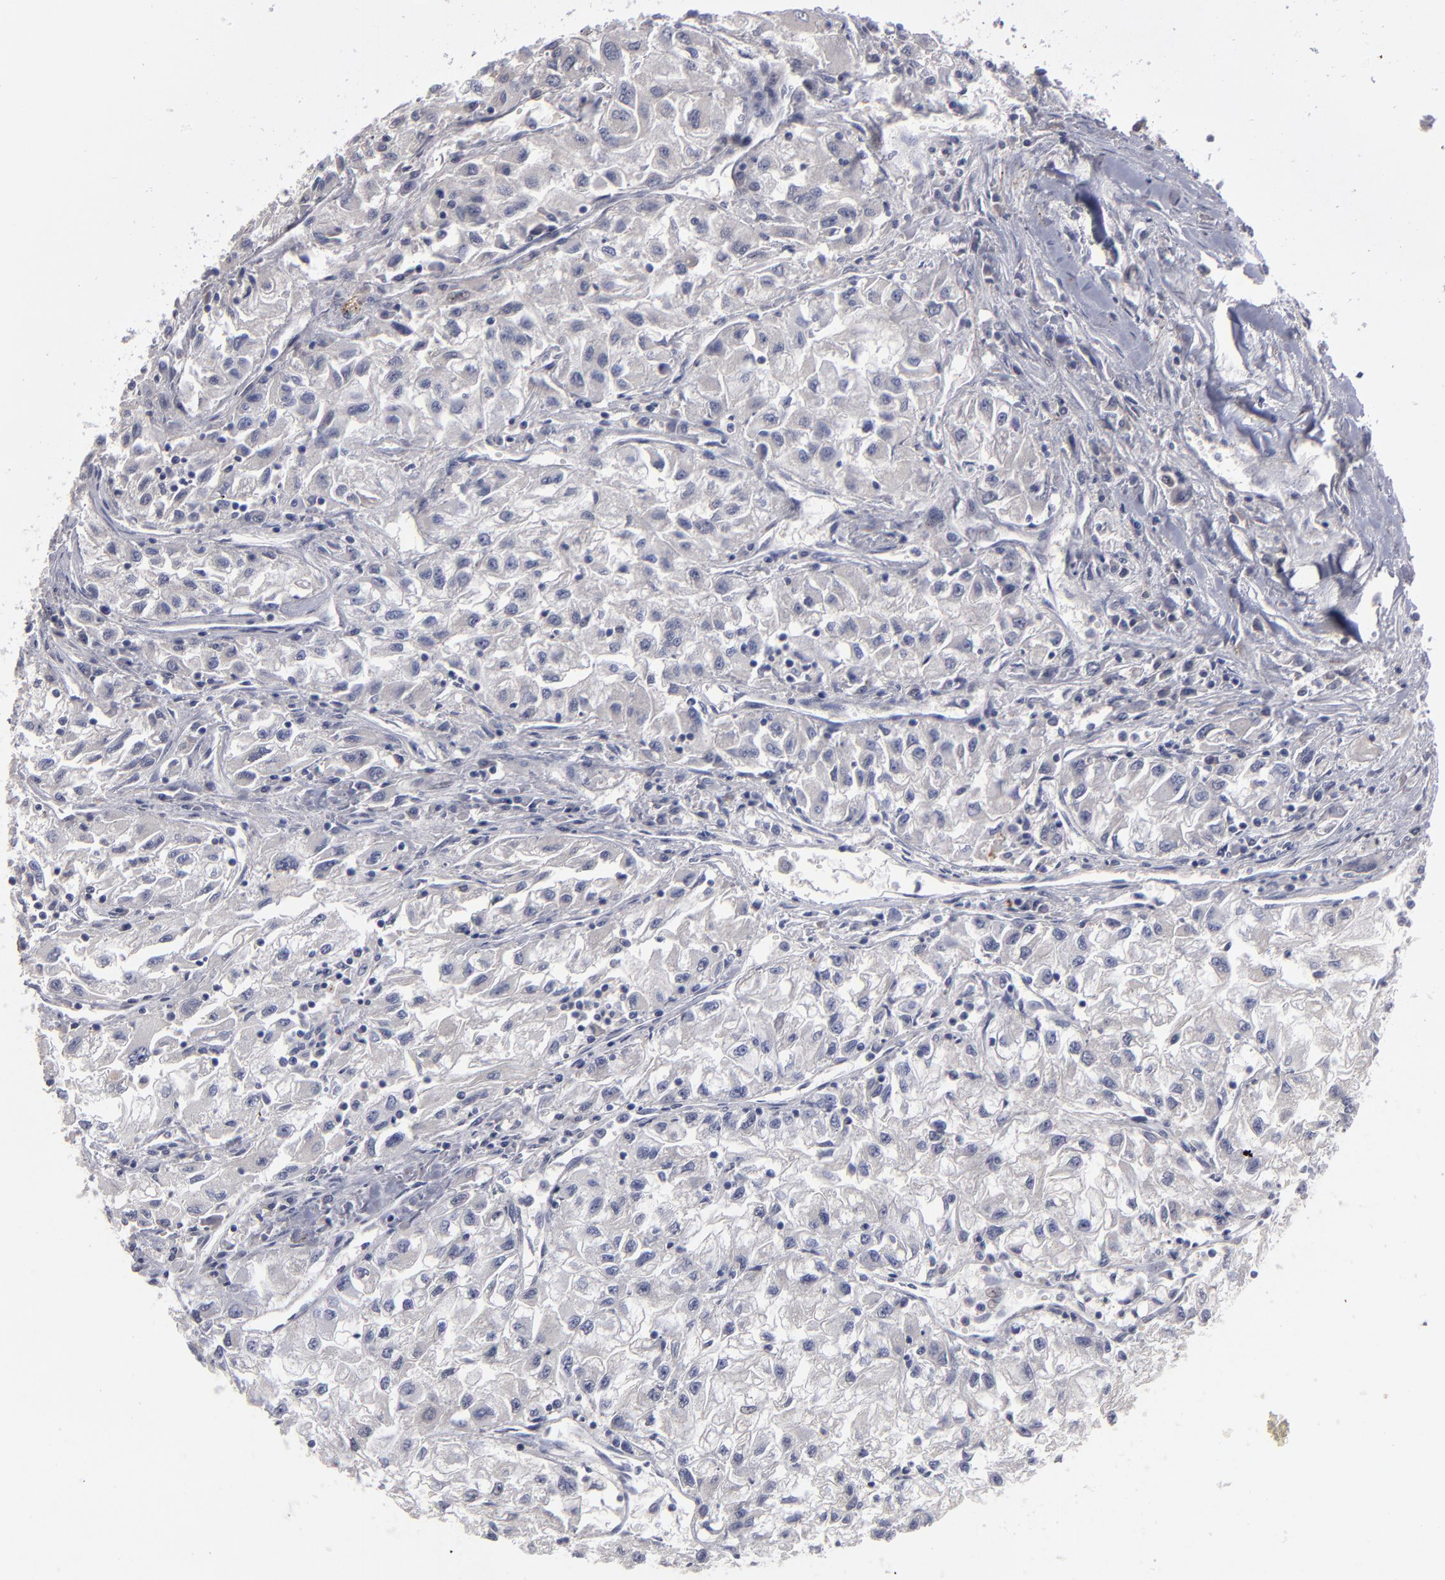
{"staining": {"intensity": "negative", "quantity": "none", "location": "none"}, "tissue": "renal cancer", "cell_type": "Tumor cells", "image_type": "cancer", "snomed": [{"axis": "morphology", "description": "Adenocarcinoma, NOS"}, {"axis": "topography", "description": "Kidney"}], "caption": "A micrograph of adenocarcinoma (renal) stained for a protein exhibits no brown staining in tumor cells. Brightfield microscopy of immunohistochemistry stained with DAB (3,3'-diaminobenzidine) (brown) and hematoxylin (blue), captured at high magnification.", "gene": "GPM6B", "patient": {"sex": "male", "age": 59}}